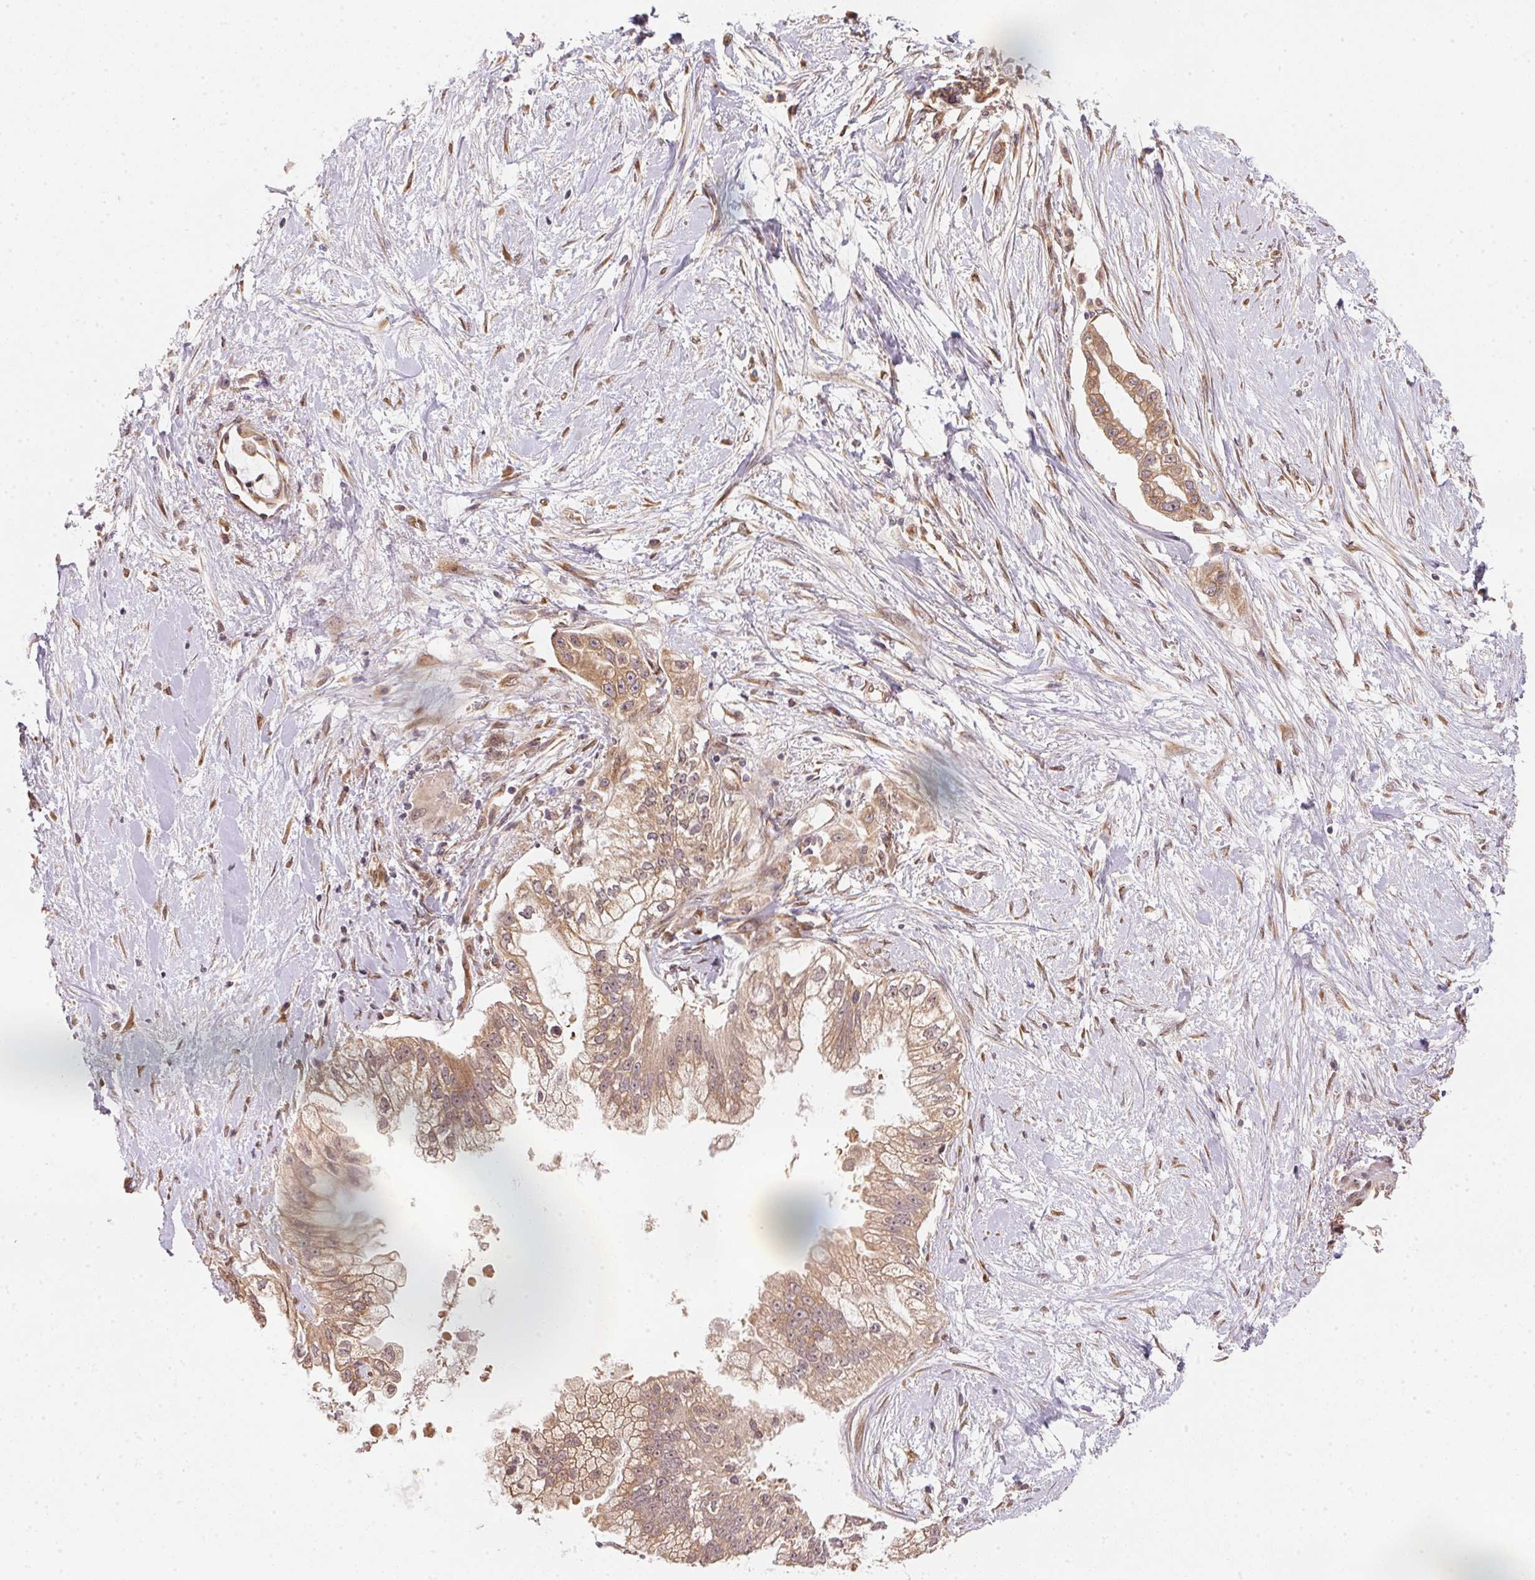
{"staining": {"intensity": "moderate", "quantity": ">75%", "location": "cytoplasmic/membranous,nuclear"}, "tissue": "pancreatic cancer", "cell_type": "Tumor cells", "image_type": "cancer", "snomed": [{"axis": "morphology", "description": "Adenocarcinoma, NOS"}, {"axis": "topography", "description": "Pancreas"}], "caption": "Approximately >75% of tumor cells in human pancreatic cancer reveal moderate cytoplasmic/membranous and nuclear protein positivity as visualized by brown immunohistochemical staining.", "gene": "EI24", "patient": {"sex": "male", "age": 70}}